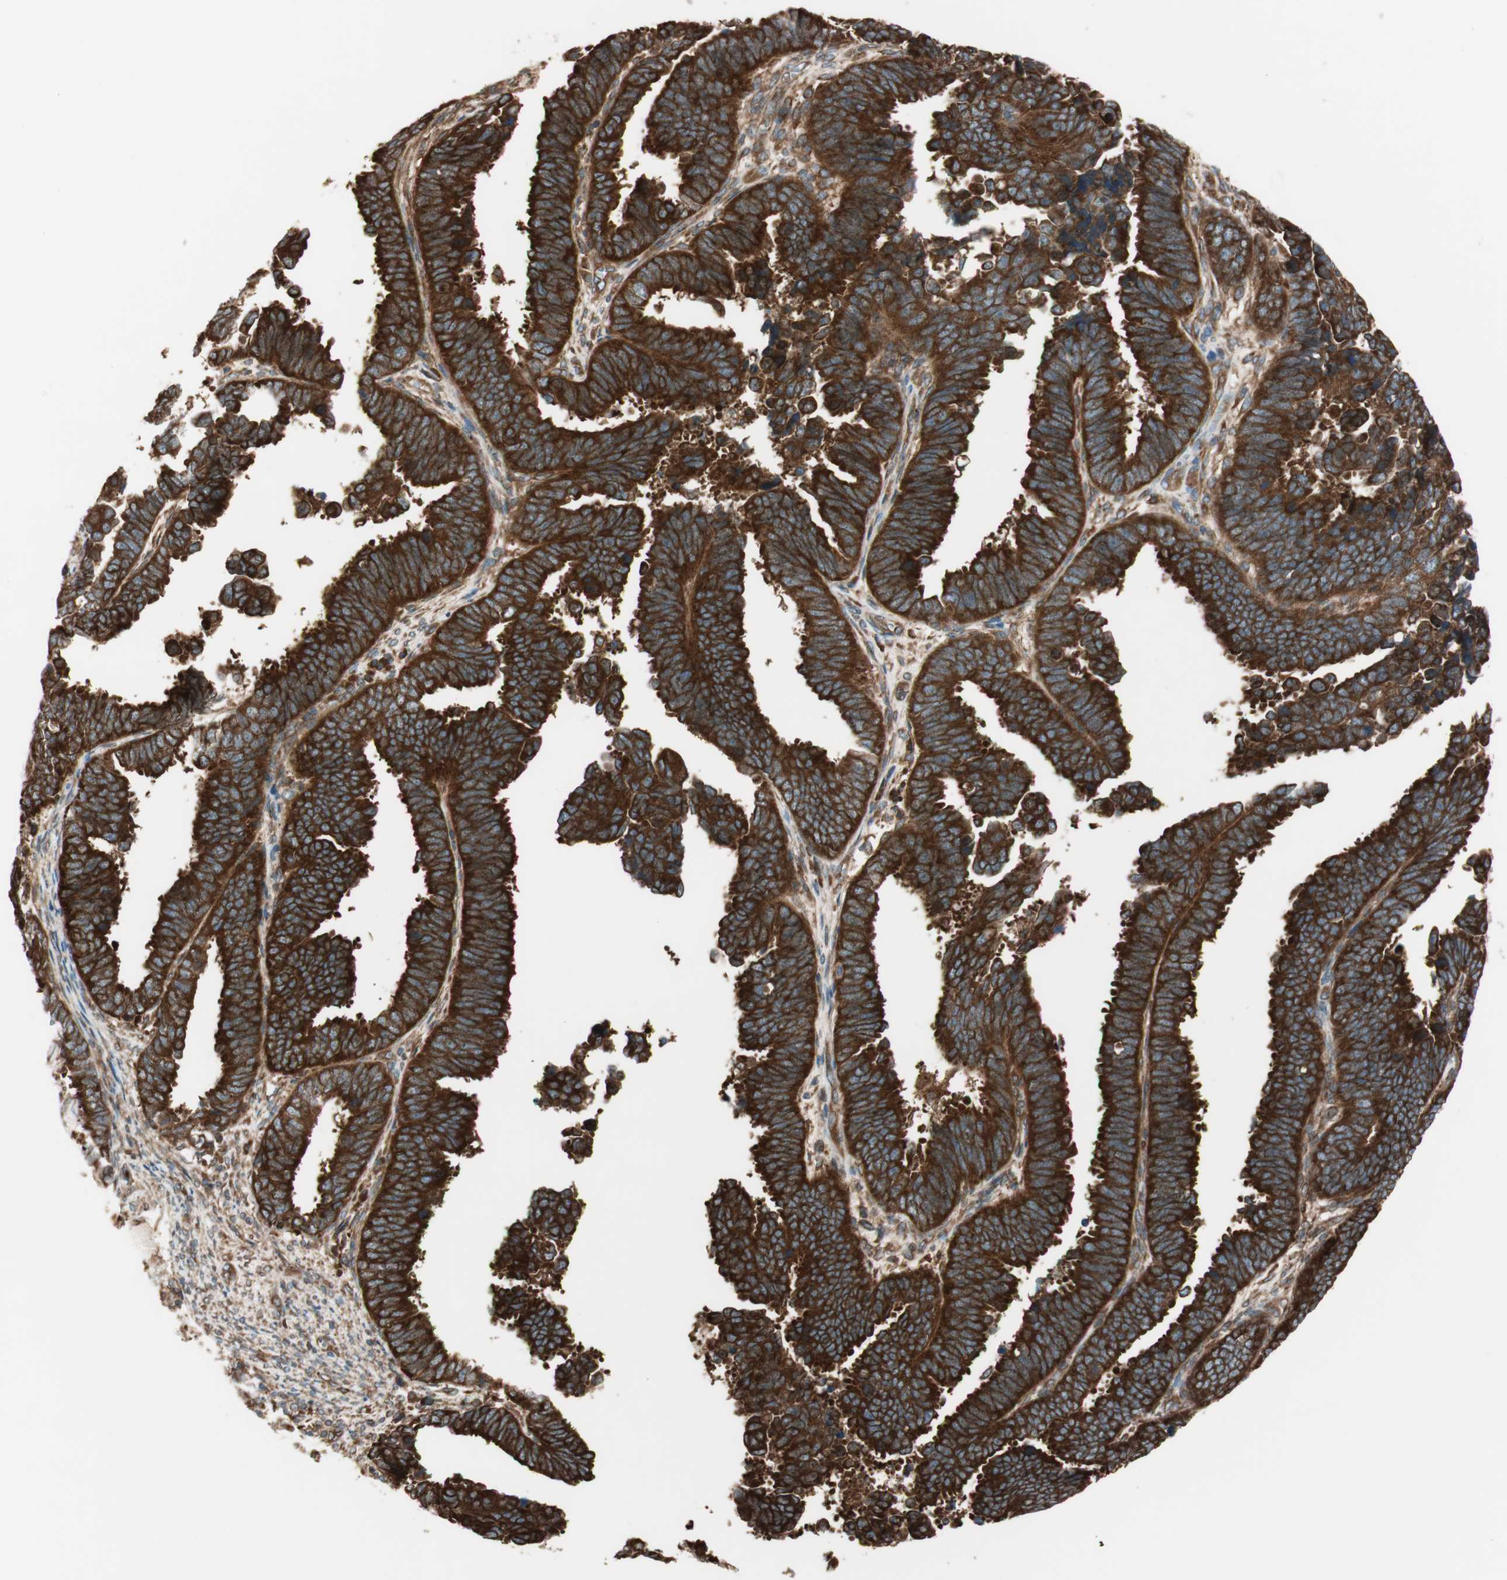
{"staining": {"intensity": "strong", "quantity": ">75%", "location": "cytoplasmic/membranous"}, "tissue": "endometrial cancer", "cell_type": "Tumor cells", "image_type": "cancer", "snomed": [{"axis": "morphology", "description": "Adenocarcinoma, NOS"}, {"axis": "topography", "description": "Endometrium"}], "caption": "Immunohistochemistry histopathology image of human endometrial cancer (adenocarcinoma) stained for a protein (brown), which exhibits high levels of strong cytoplasmic/membranous expression in about >75% of tumor cells.", "gene": "RAB5A", "patient": {"sex": "female", "age": 75}}